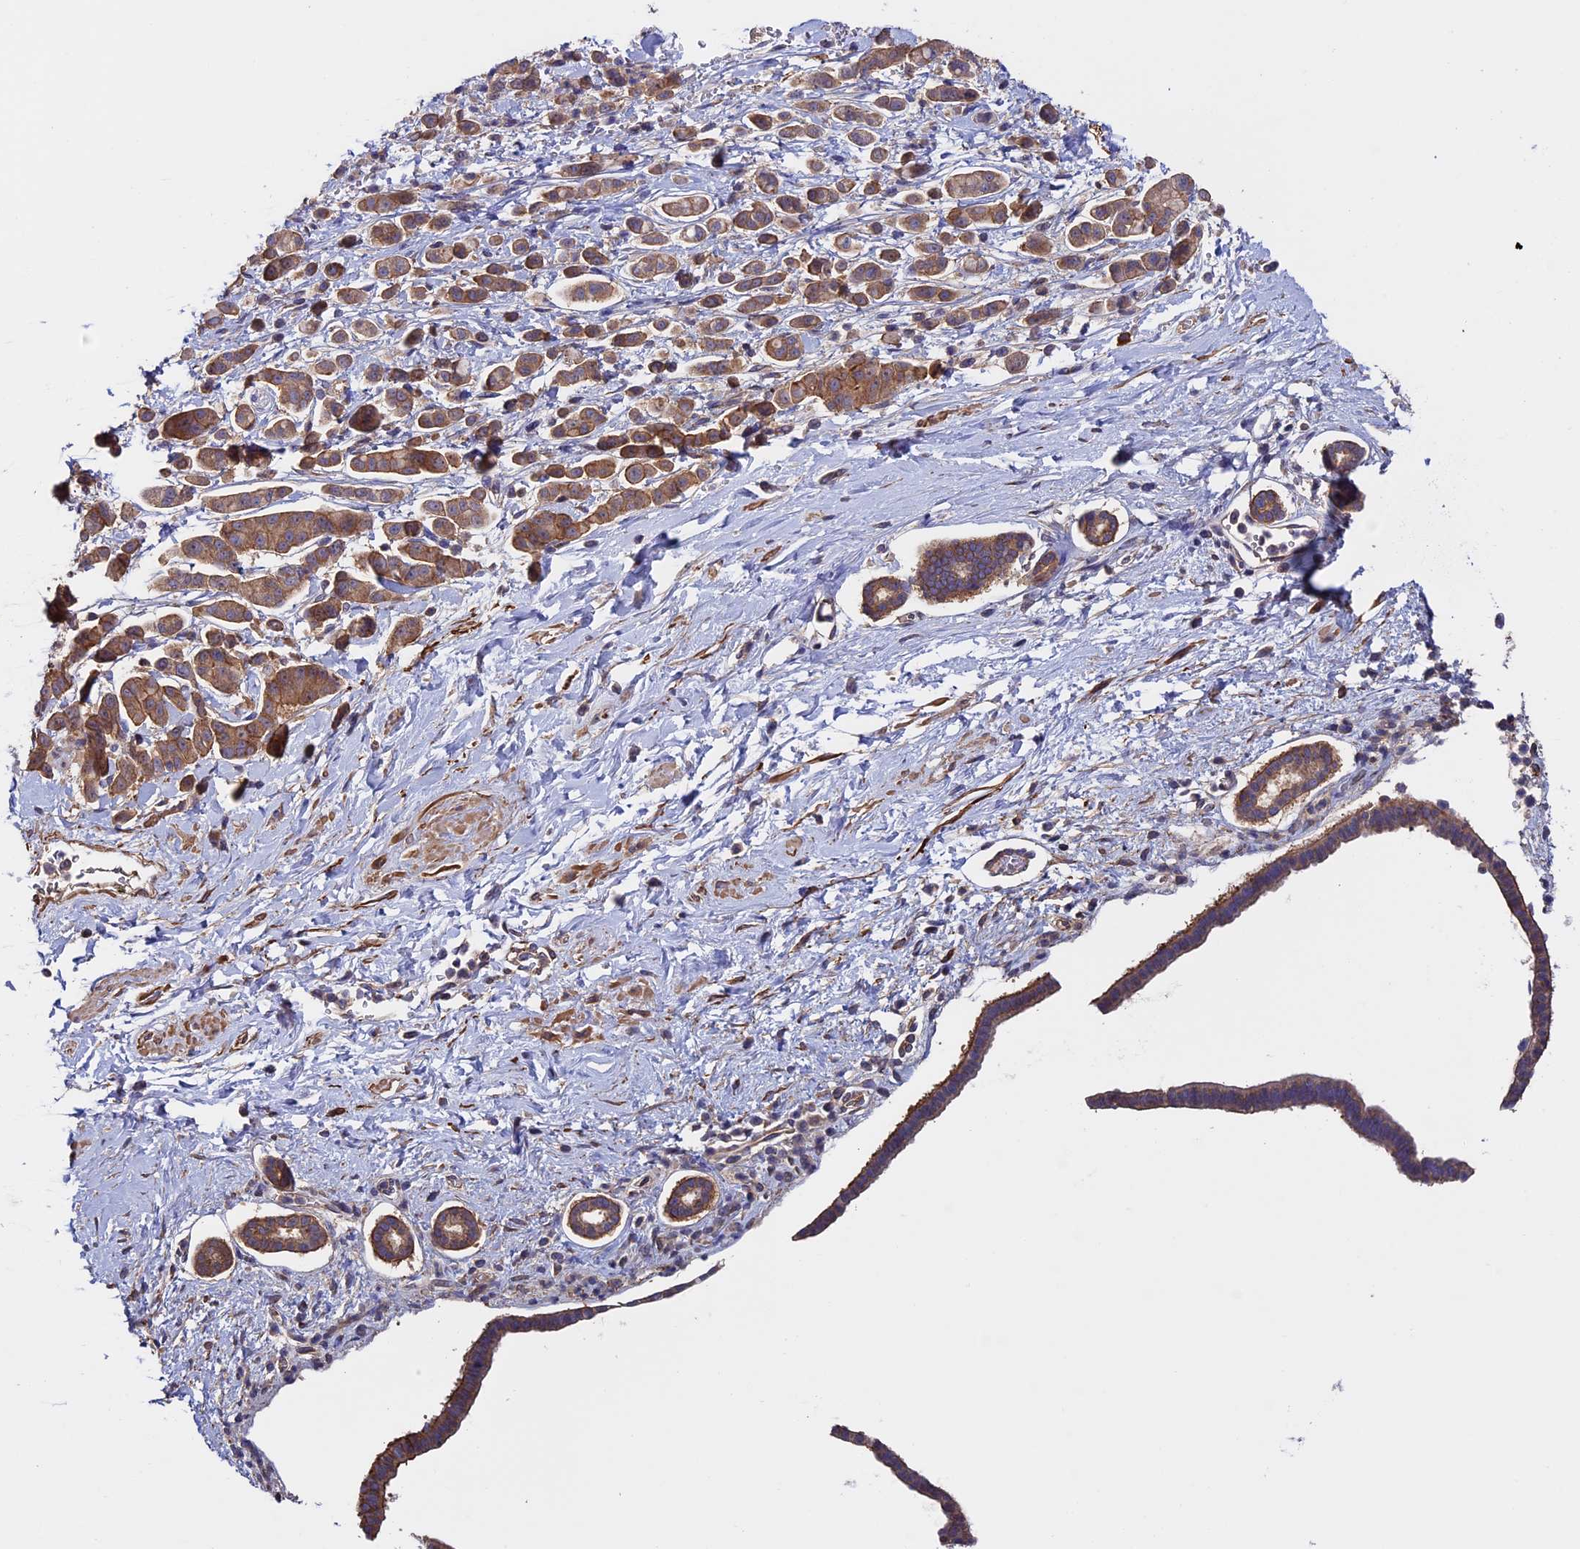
{"staining": {"intensity": "moderate", "quantity": ">75%", "location": "cytoplasmic/membranous"}, "tissue": "pancreatic cancer", "cell_type": "Tumor cells", "image_type": "cancer", "snomed": [{"axis": "morphology", "description": "Normal tissue, NOS"}, {"axis": "morphology", "description": "Adenocarcinoma, NOS"}, {"axis": "topography", "description": "Pancreas"}], "caption": "This is a histology image of IHC staining of adenocarcinoma (pancreatic), which shows moderate staining in the cytoplasmic/membranous of tumor cells.", "gene": "SLC9A5", "patient": {"sex": "female", "age": 64}}